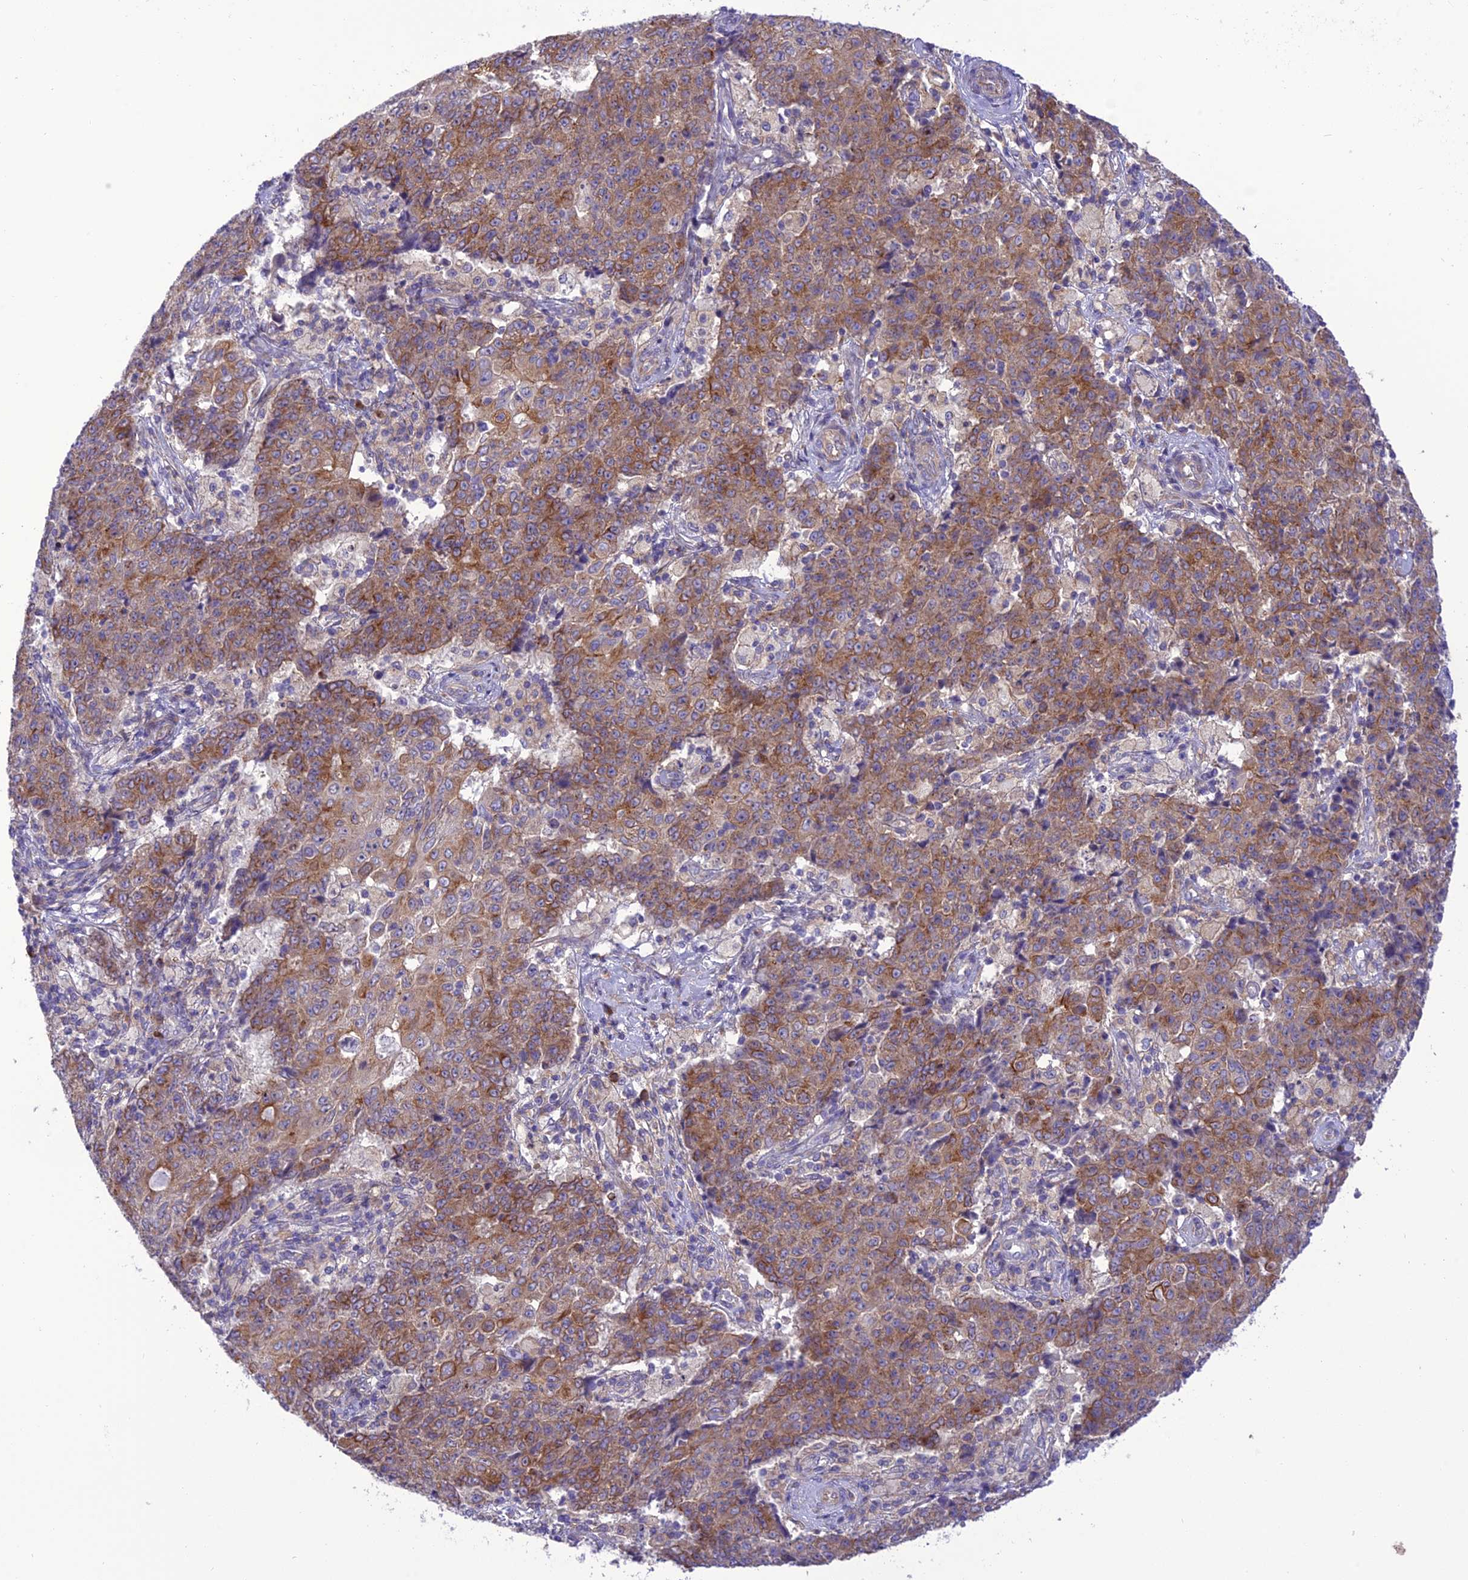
{"staining": {"intensity": "moderate", "quantity": ">75%", "location": "cytoplasmic/membranous"}, "tissue": "ovarian cancer", "cell_type": "Tumor cells", "image_type": "cancer", "snomed": [{"axis": "morphology", "description": "Carcinoma, endometroid"}, {"axis": "topography", "description": "Ovary"}], "caption": "This image reveals immunohistochemistry staining of ovarian cancer (endometroid carcinoma), with medium moderate cytoplasmic/membranous staining in about >75% of tumor cells.", "gene": "JMY", "patient": {"sex": "female", "age": 42}}